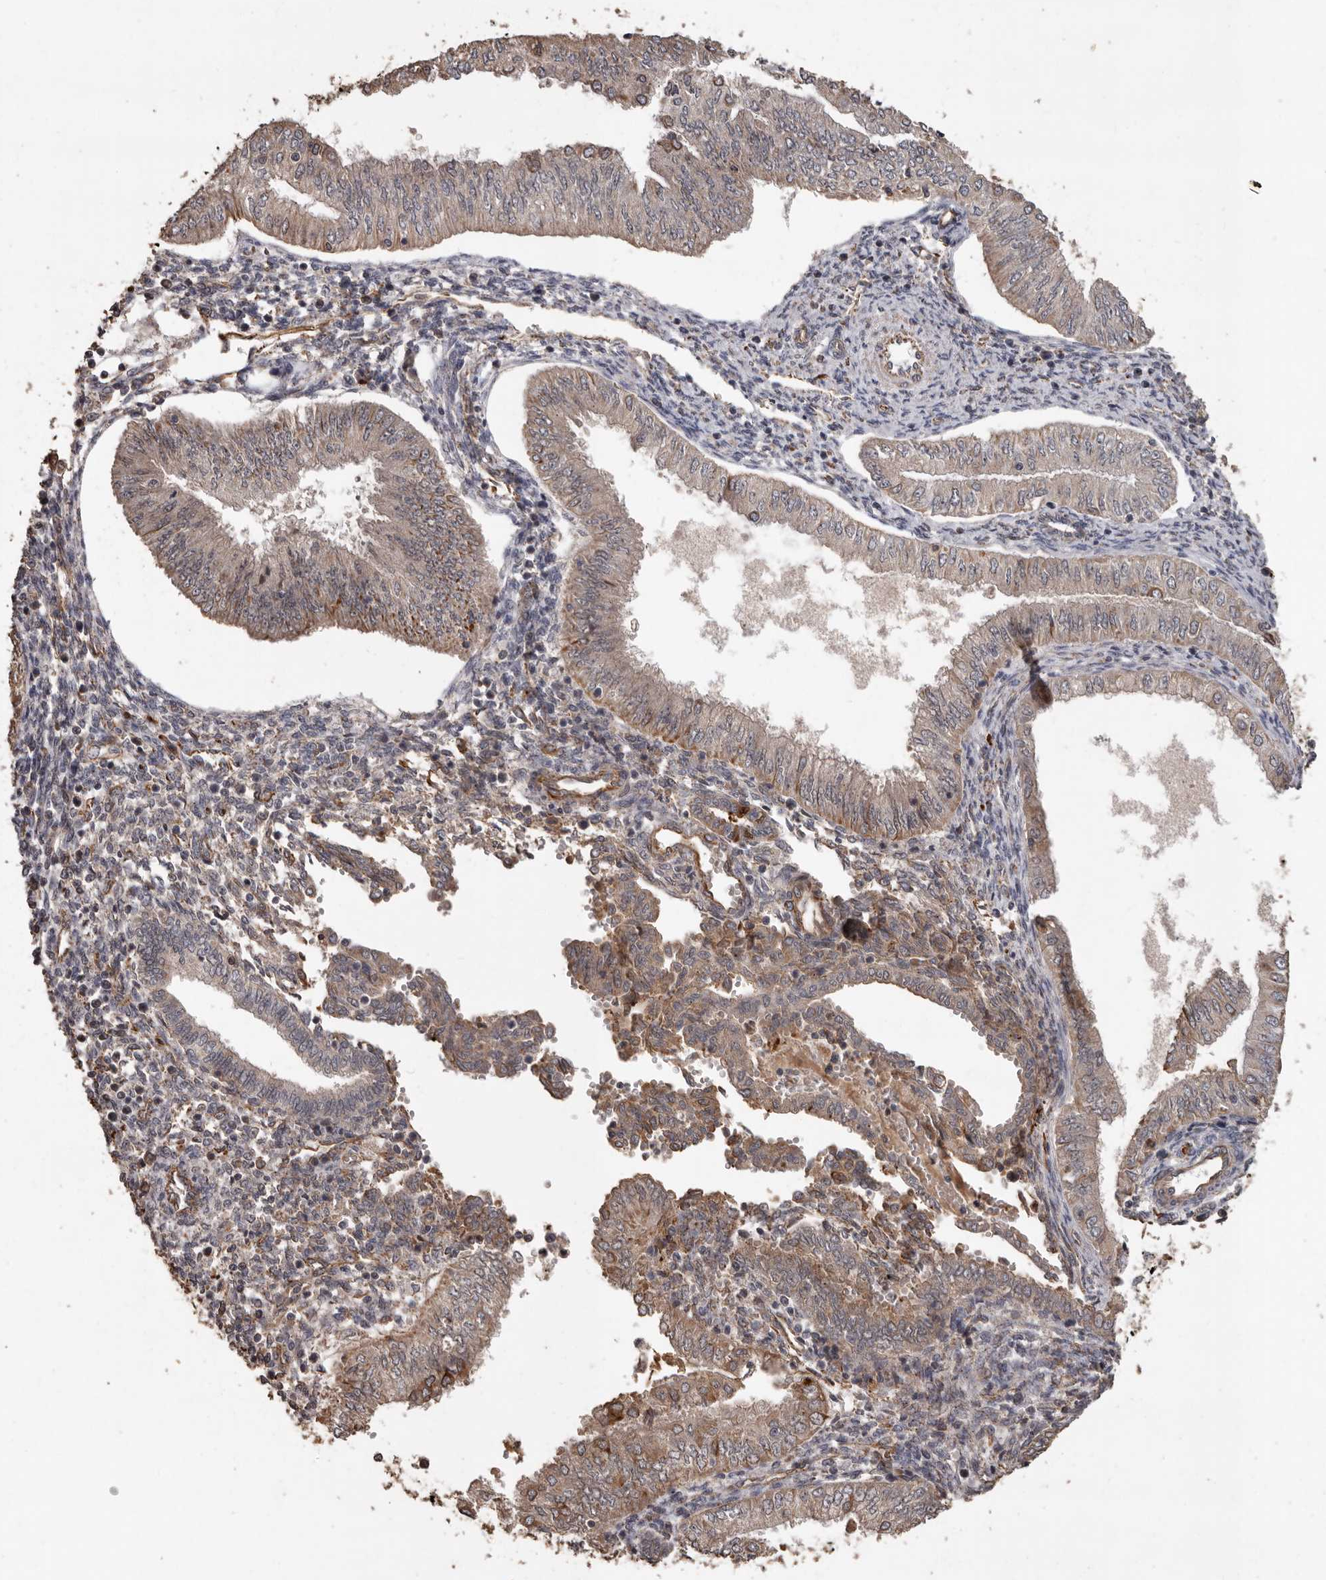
{"staining": {"intensity": "weak", "quantity": ">75%", "location": "cytoplasmic/membranous"}, "tissue": "endometrial cancer", "cell_type": "Tumor cells", "image_type": "cancer", "snomed": [{"axis": "morphology", "description": "Normal tissue, NOS"}, {"axis": "morphology", "description": "Adenocarcinoma, NOS"}, {"axis": "topography", "description": "Endometrium"}], "caption": "A photomicrograph of endometrial cancer (adenocarcinoma) stained for a protein exhibits weak cytoplasmic/membranous brown staining in tumor cells.", "gene": "BRAT1", "patient": {"sex": "female", "age": 53}}